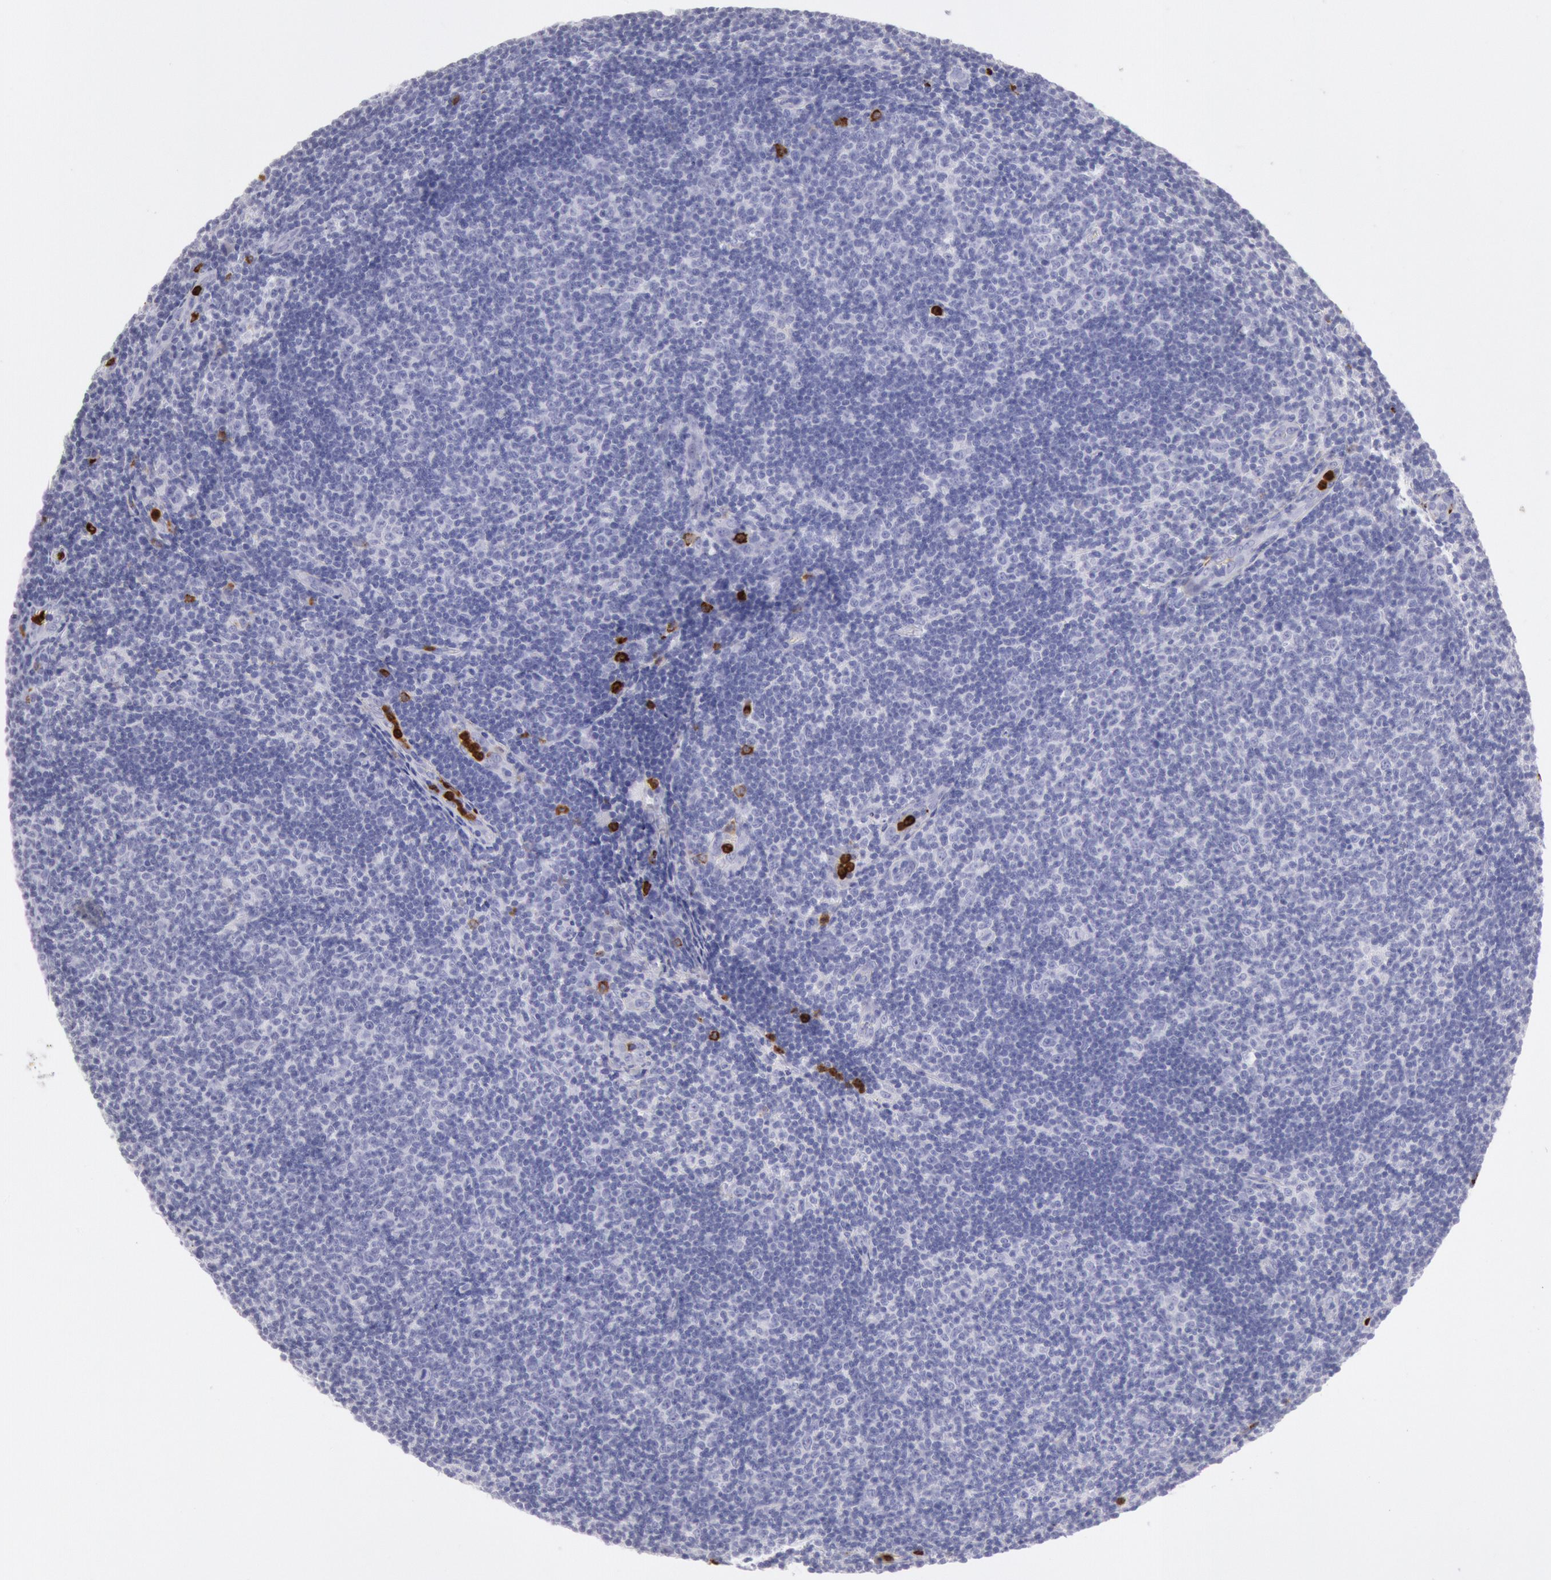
{"staining": {"intensity": "negative", "quantity": "none", "location": "none"}, "tissue": "lymphoma", "cell_type": "Tumor cells", "image_type": "cancer", "snomed": [{"axis": "morphology", "description": "Malignant lymphoma, non-Hodgkin's type, Low grade"}, {"axis": "topography", "description": "Lymph node"}], "caption": "This is an immunohistochemistry (IHC) histopathology image of malignant lymphoma, non-Hodgkin's type (low-grade). There is no positivity in tumor cells.", "gene": "FCN1", "patient": {"sex": "male", "age": 49}}